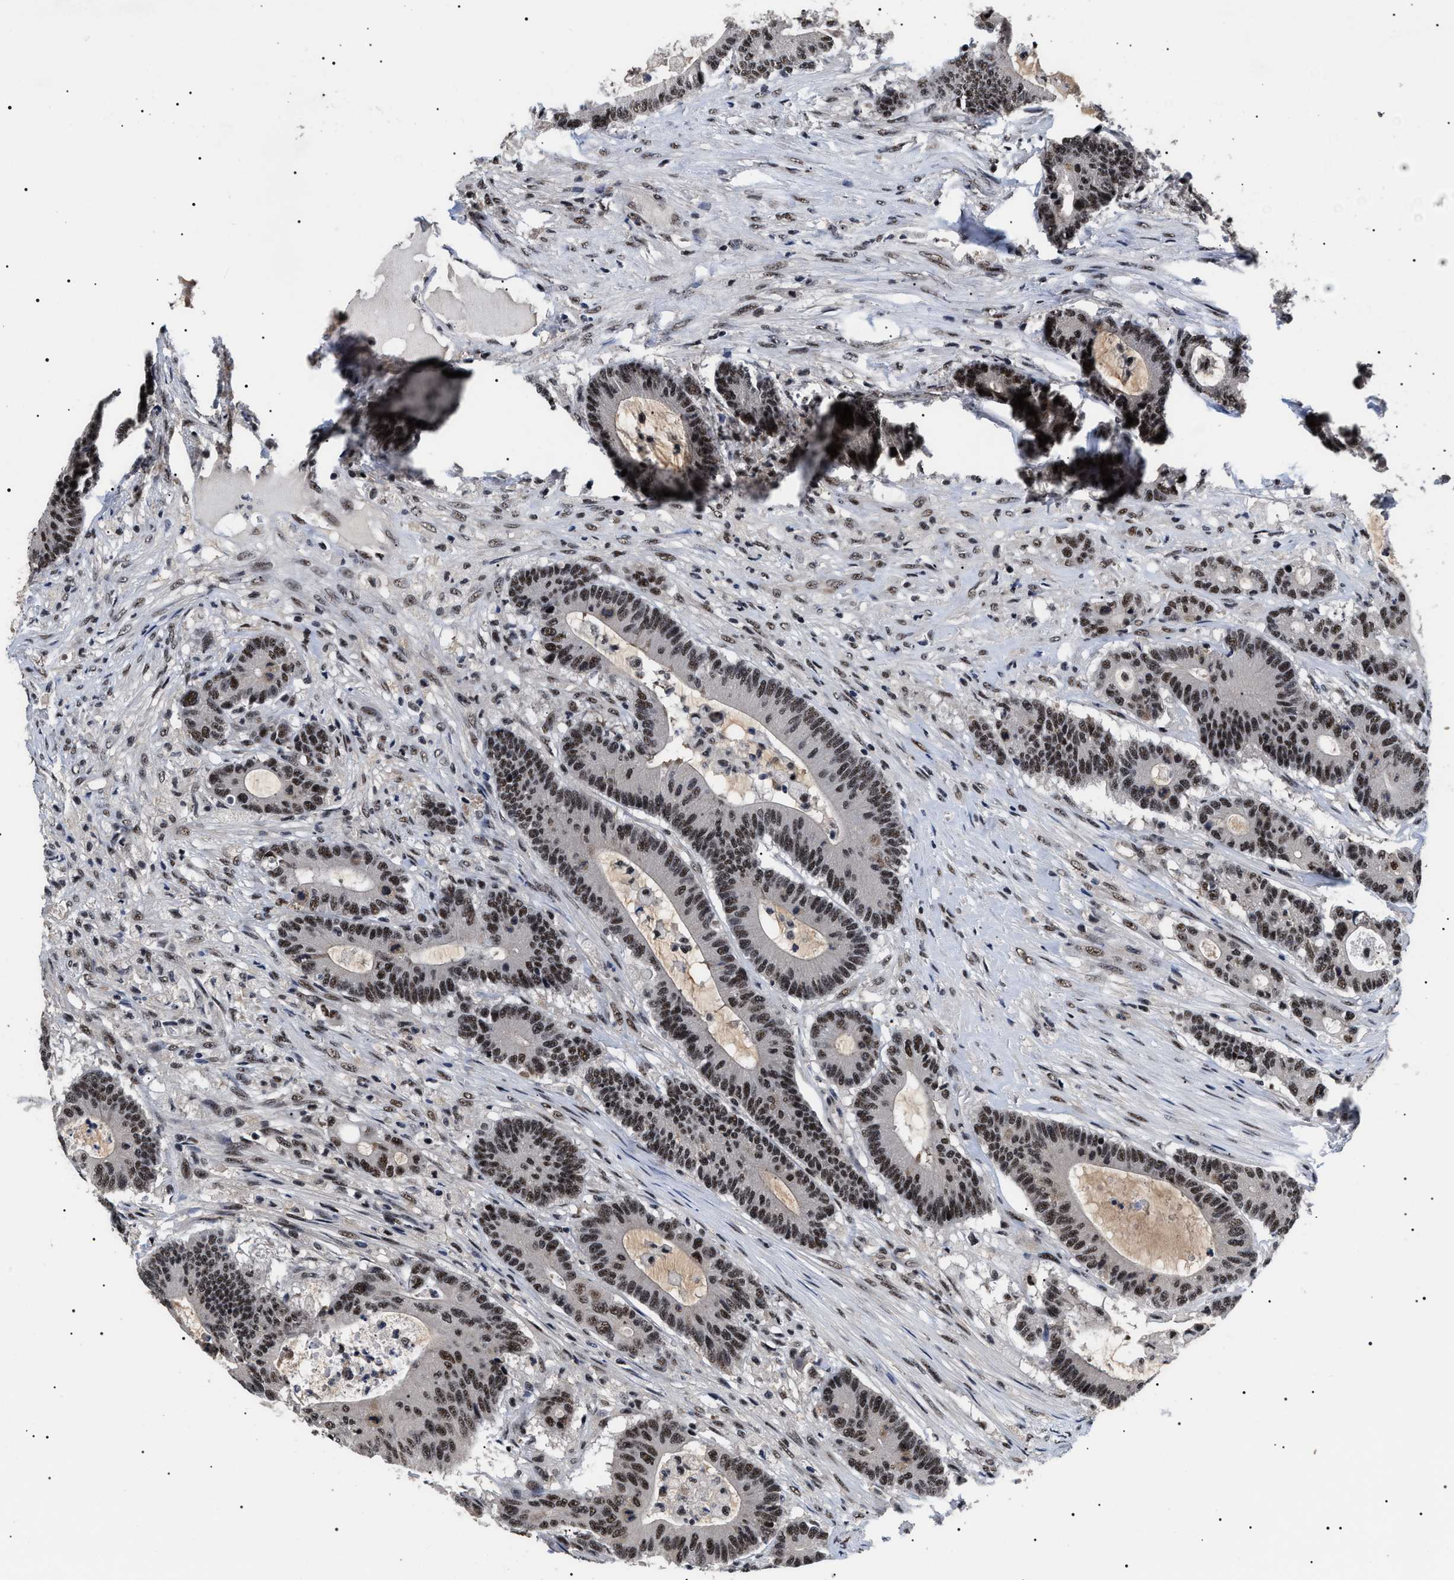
{"staining": {"intensity": "moderate", "quantity": ">75%", "location": "nuclear"}, "tissue": "colorectal cancer", "cell_type": "Tumor cells", "image_type": "cancer", "snomed": [{"axis": "morphology", "description": "Adenocarcinoma, NOS"}, {"axis": "topography", "description": "Colon"}], "caption": "This is a histology image of immunohistochemistry staining of adenocarcinoma (colorectal), which shows moderate staining in the nuclear of tumor cells.", "gene": "CAAP1", "patient": {"sex": "female", "age": 84}}